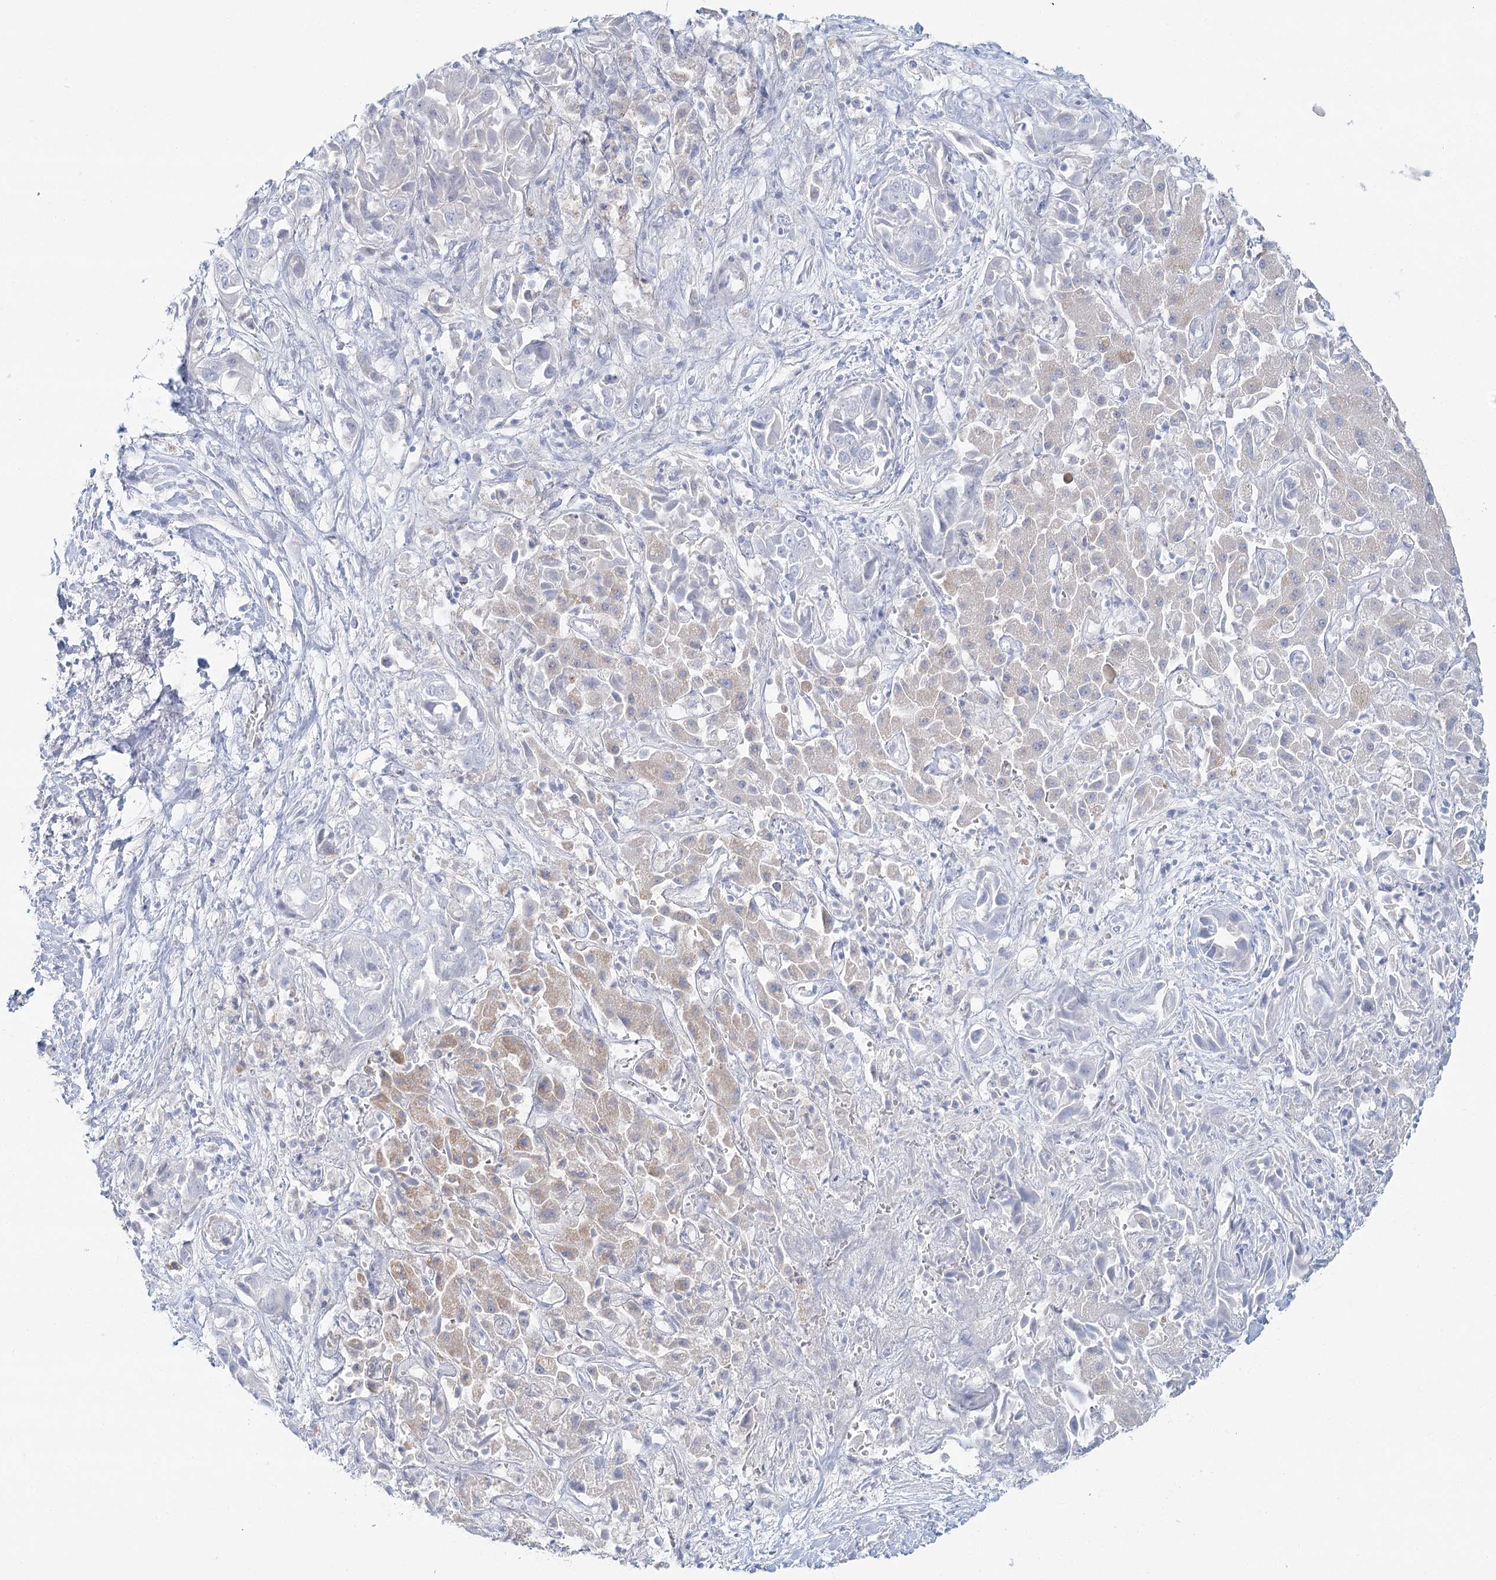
{"staining": {"intensity": "weak", "quantity": "<25%", "location": "cytoplasmic/membranous"}, "tissue": "liver cancer", "cell_type": "Tumor cells", "image_type": "cancer", "snomed": [{"axis": "morphology", "description": "Cholangiocarcinoma"}, {"axis": "topography", "description": "Liver"}], "caption": "Immunohistochemistry (IHC) micrograph of human liver cancer stained for a protein (brown), which reveals no expression in tumor cells.", "gene": "DMGDH", "patient": {"sex": "female", "age": 52}}